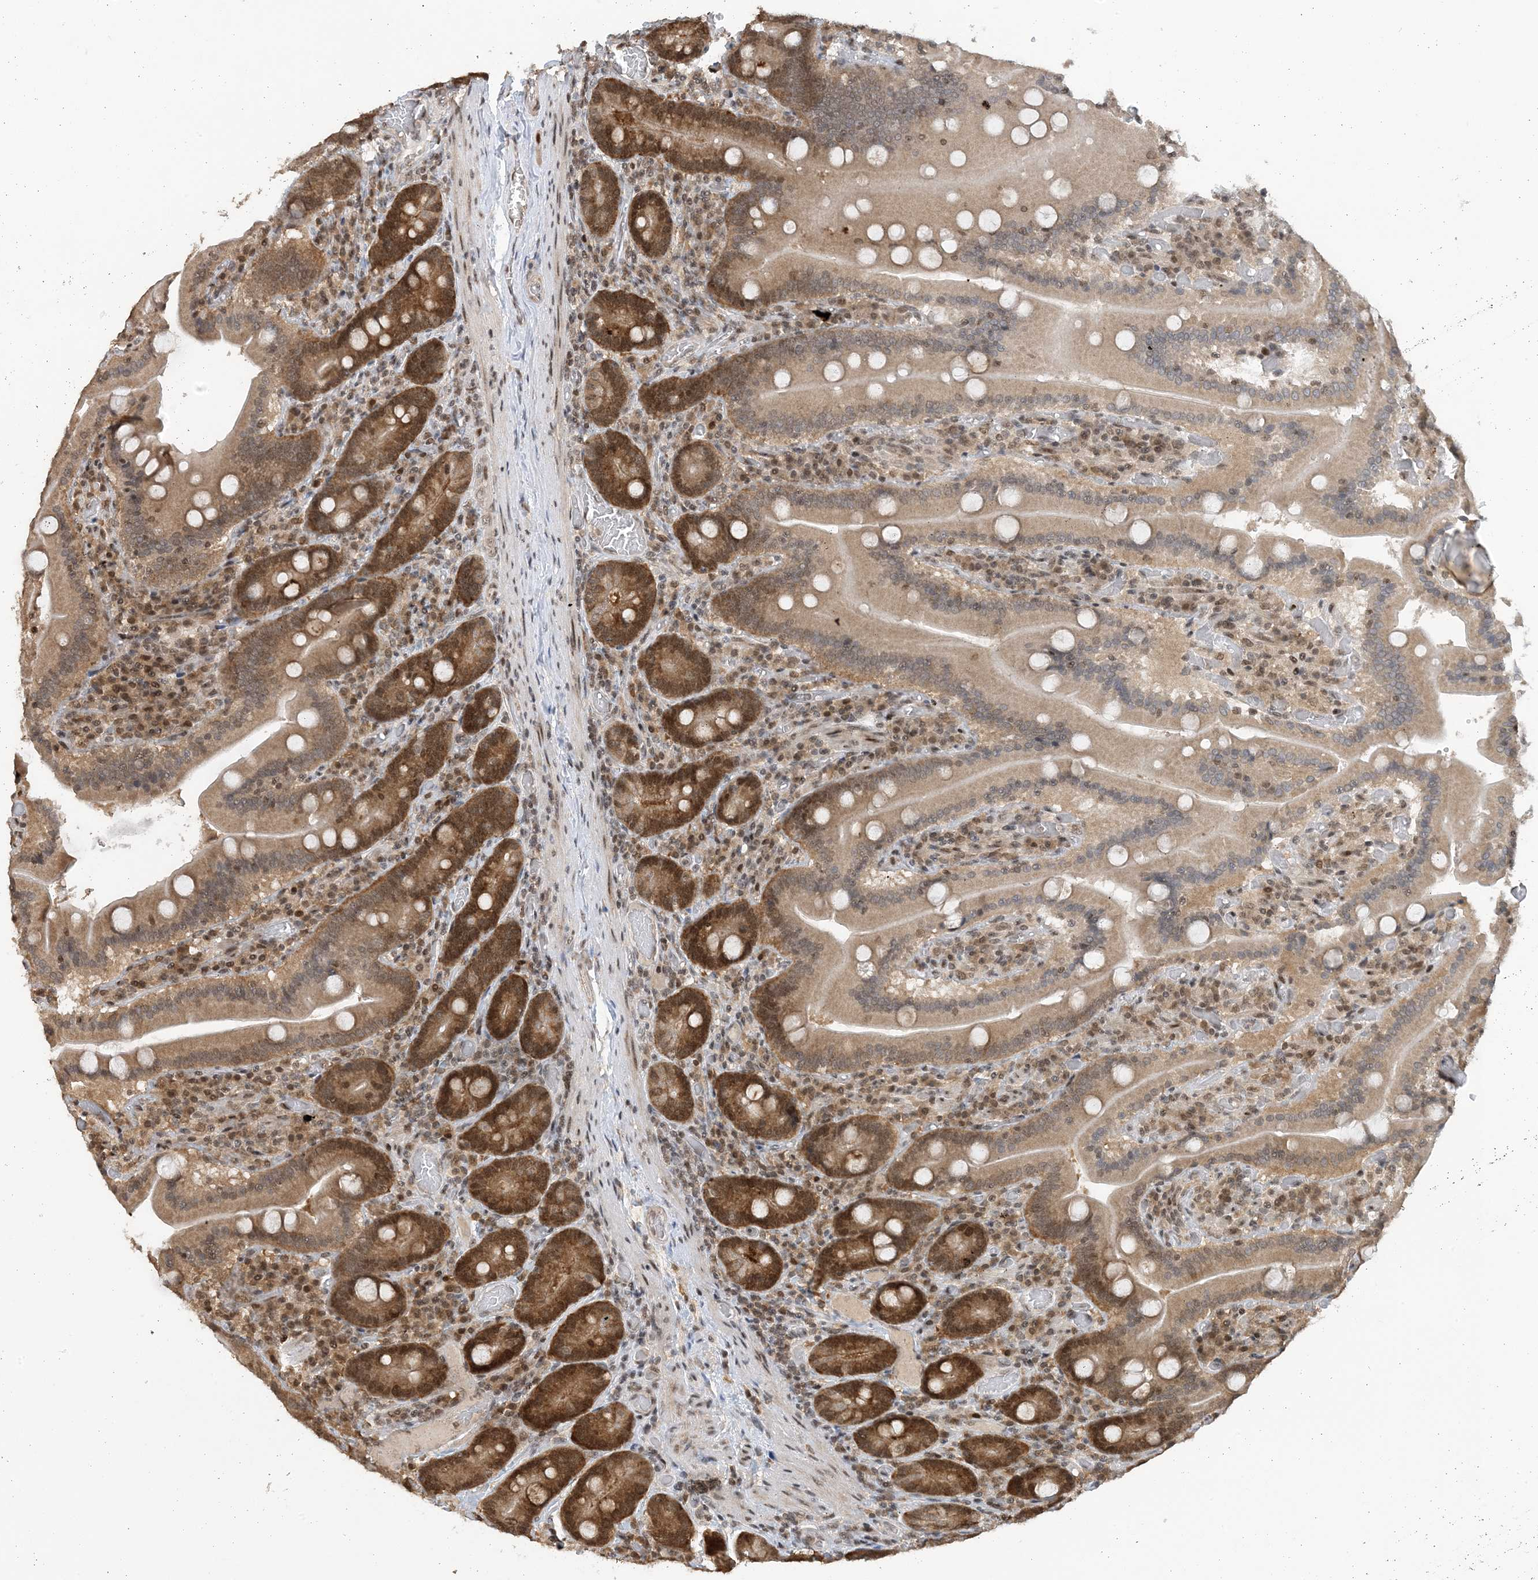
{"staining": {"intensity": "strong", "quantity": "25%-75%", "location": "cytoplasmic/membranous"}, "tissue": "duodenum", "cell_type": "Glandular cells", "image_type": "normal", "snomed": [{"axis": "morphology", "description": "Normal tissue, NOS"}, {"axis": "topography", "description": "Duodenum"}], "caption": "This image shows IHC staining of normal human duodenum, with high strong cytoplasmic/membranous staining in approximately 25%-75% of glandular cells.", "gene": "ACYP2", "patient": {"sex": "female", "age": 62}}